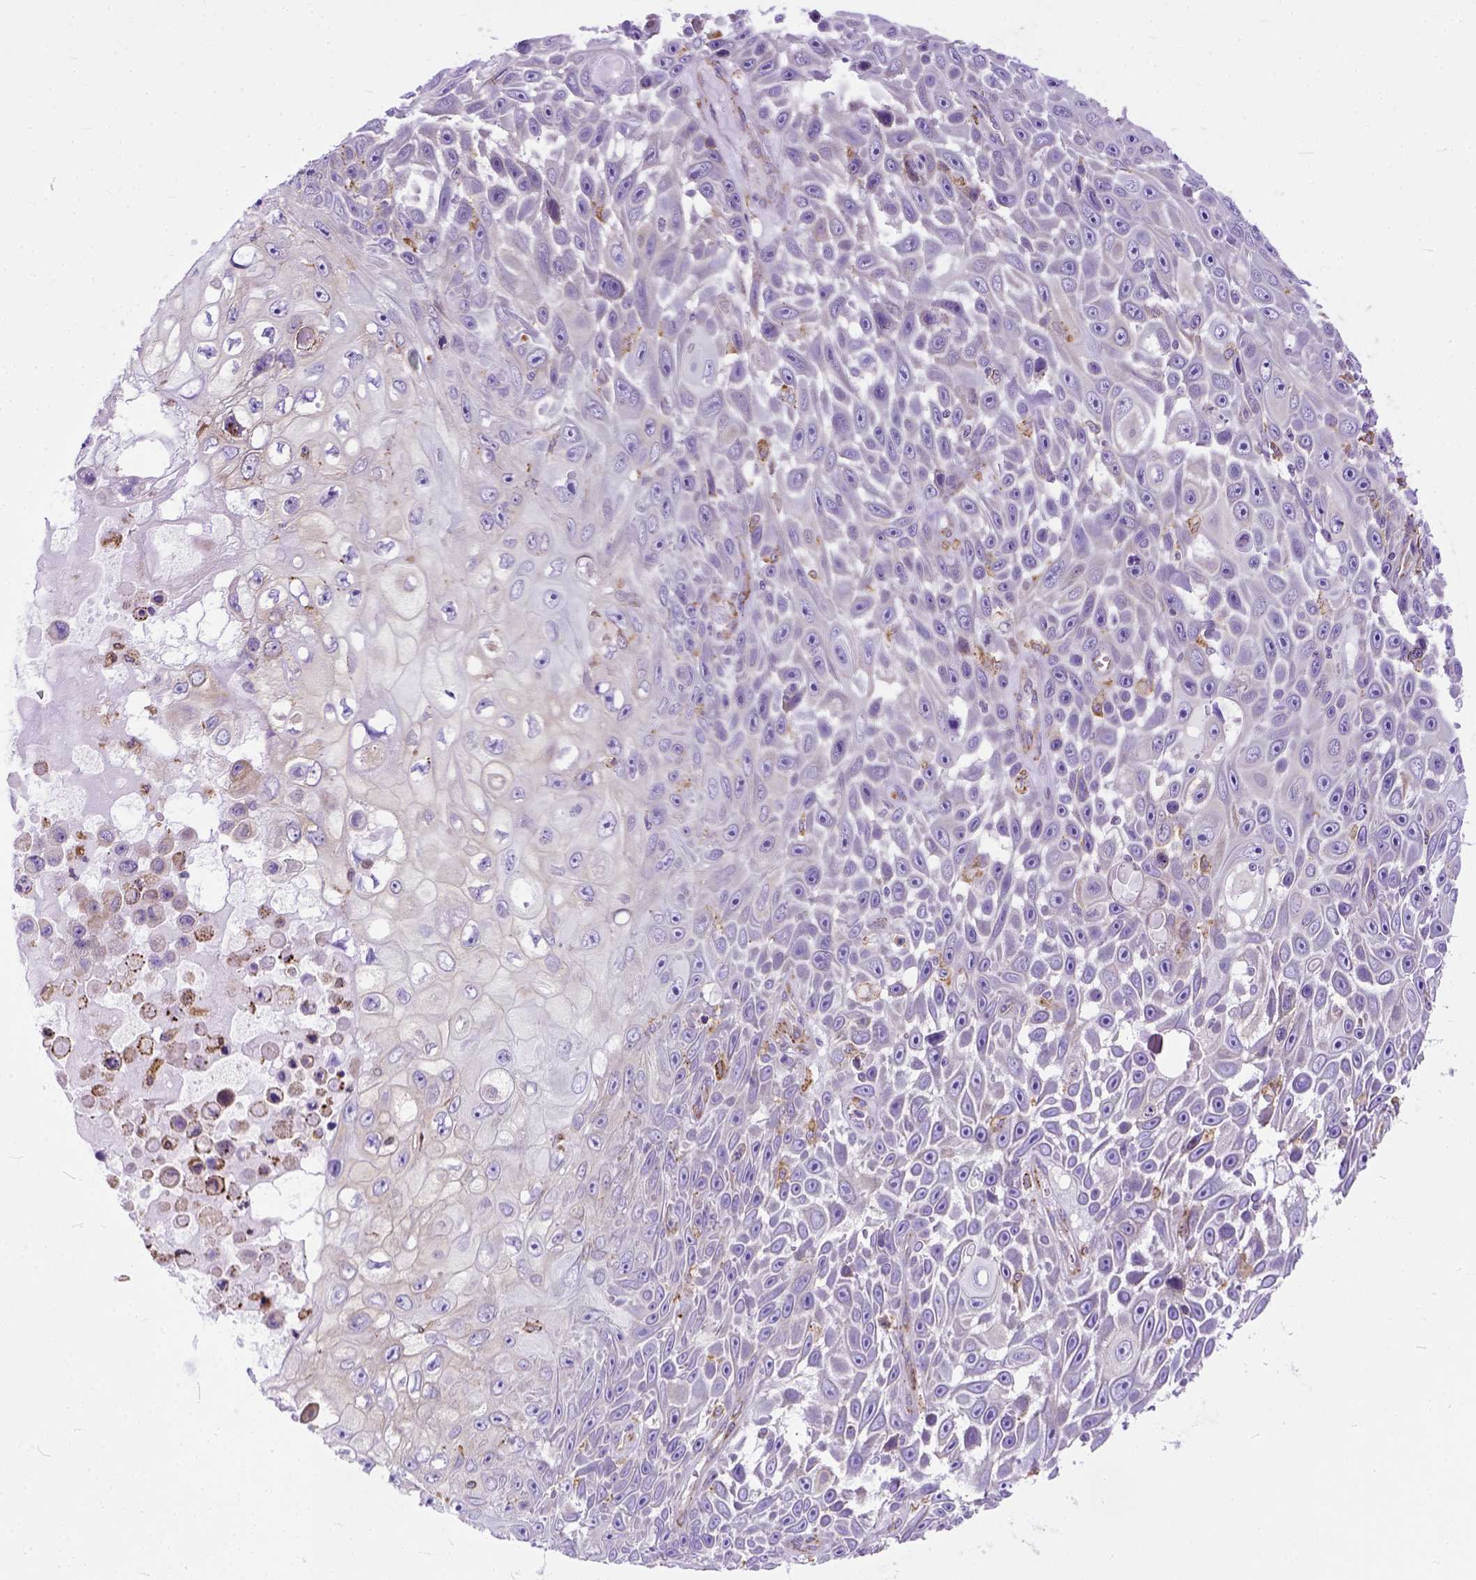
{"staining": {"intensity": "negative", "quantity": "none", "location": "none"}, "tissue": "skin cancer", "cell_type": "Tumor cells", "image_type": "cancer", "snomed": [{"axis": "morphology", "description": "Squamous cell carcinoma, NOS"}, {"axis": "topography", "description": "Skin"}], "caption": "Tumor cells are negative for protein expression in human skin cancer (squamous cell carcinoma). (IHC, brightfield microscopy, high magnification).", "gene": "PLK4", "patient": {"sex": "male", "age": 82}}